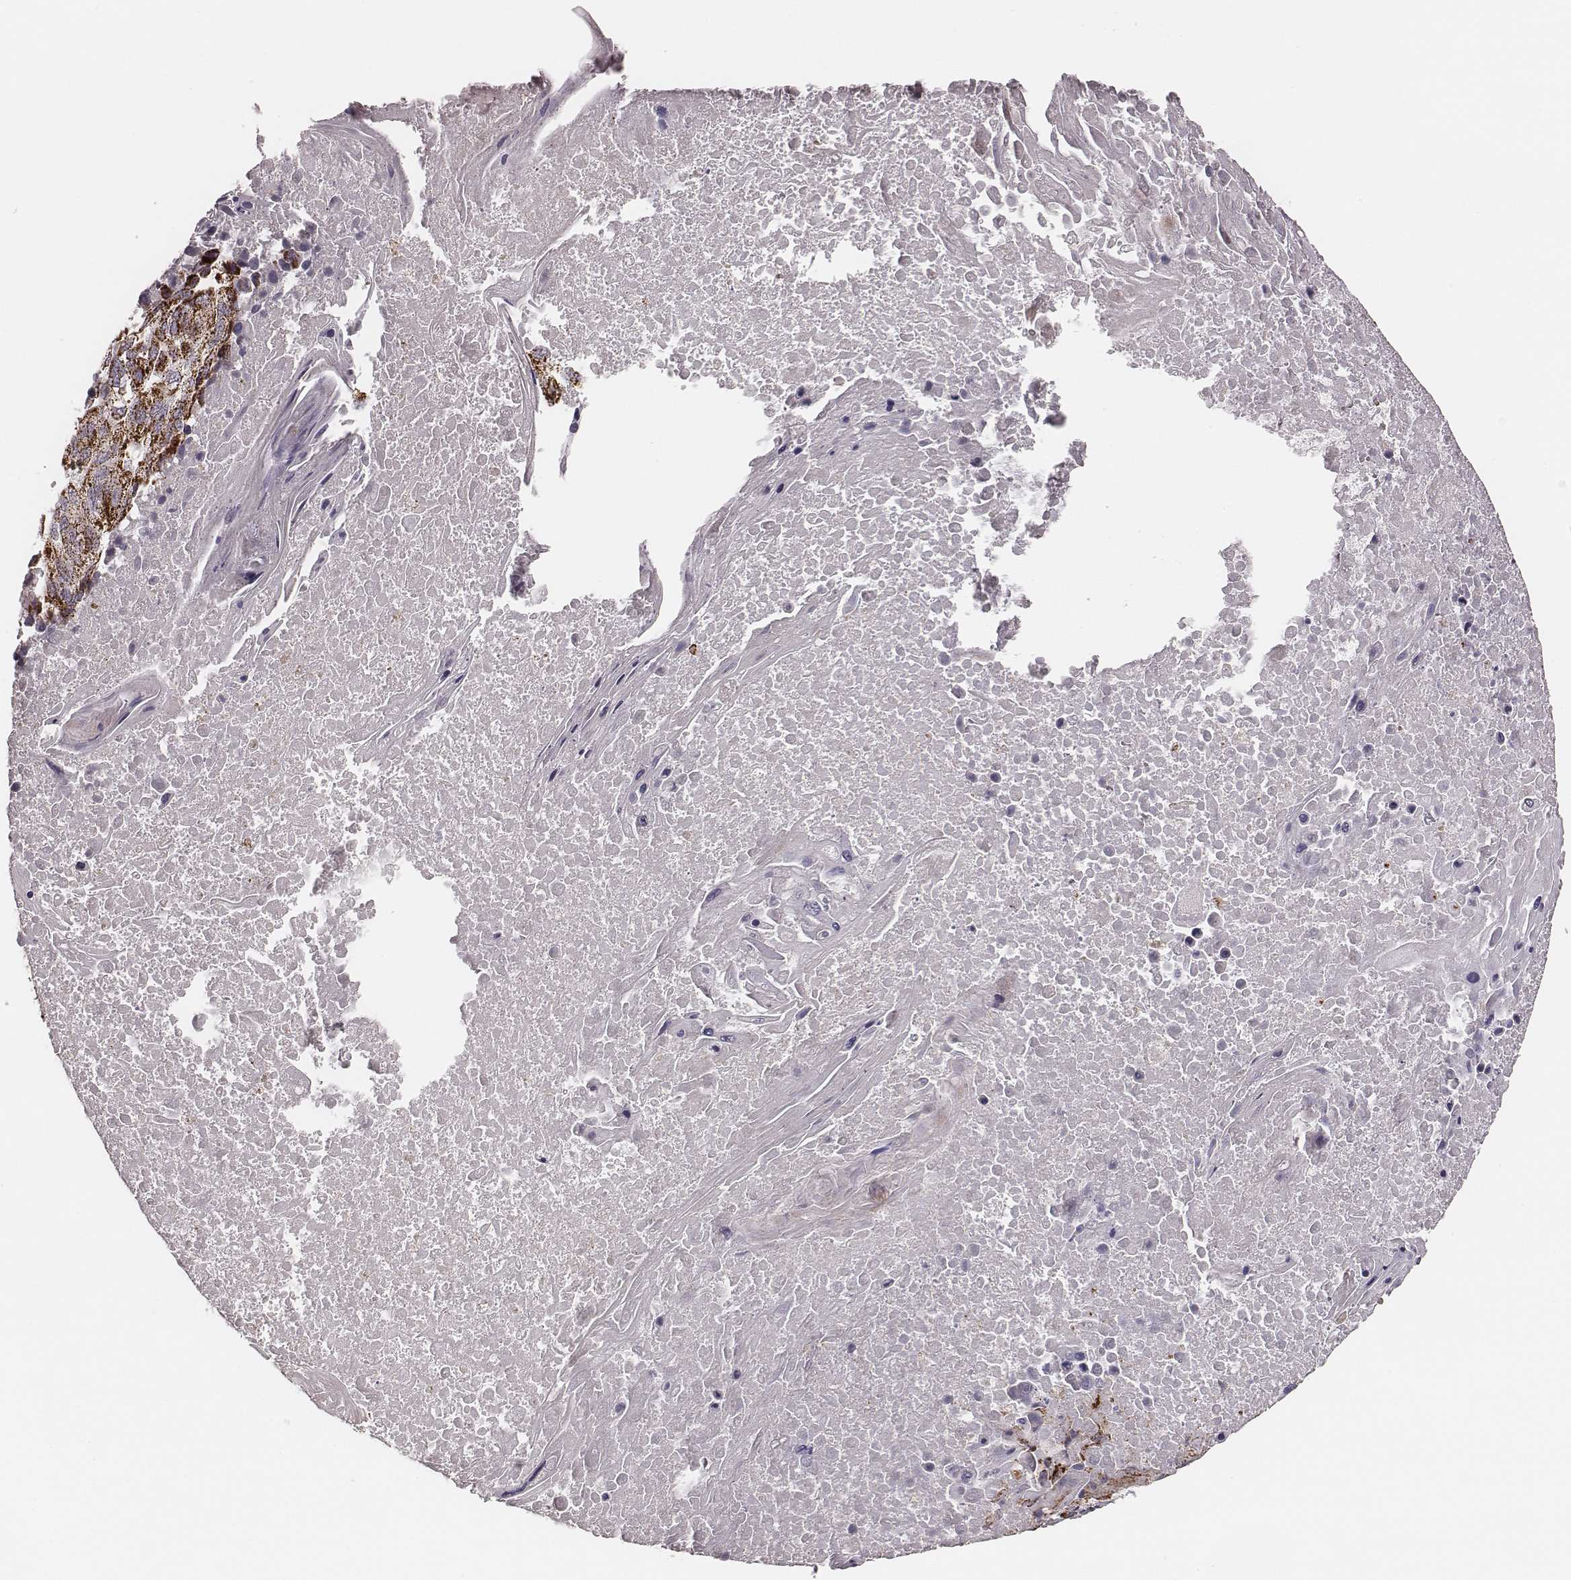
{"staining": {"intensity": "strong", "quantity": ">75%", "location": "cytoplasmic/membranous"}, "tissue": "lung cancer", "cell_type": "Tumor cells", "image_type": "cancer", "snomed": [{"axis": "morphology", "description": "Squamous cell carcinoma, NOS"}, {"axis": "topography", "description": "Lung"}], "caption": "There is high levels of strong cytoplasmic/membranous staining in tumor cells of lung squamous cell carcinoma, as demonstrated by immunohistochemical staining (brown color).", "gene": "TUFM", "patient": {"sex": "male", "age": 73}}